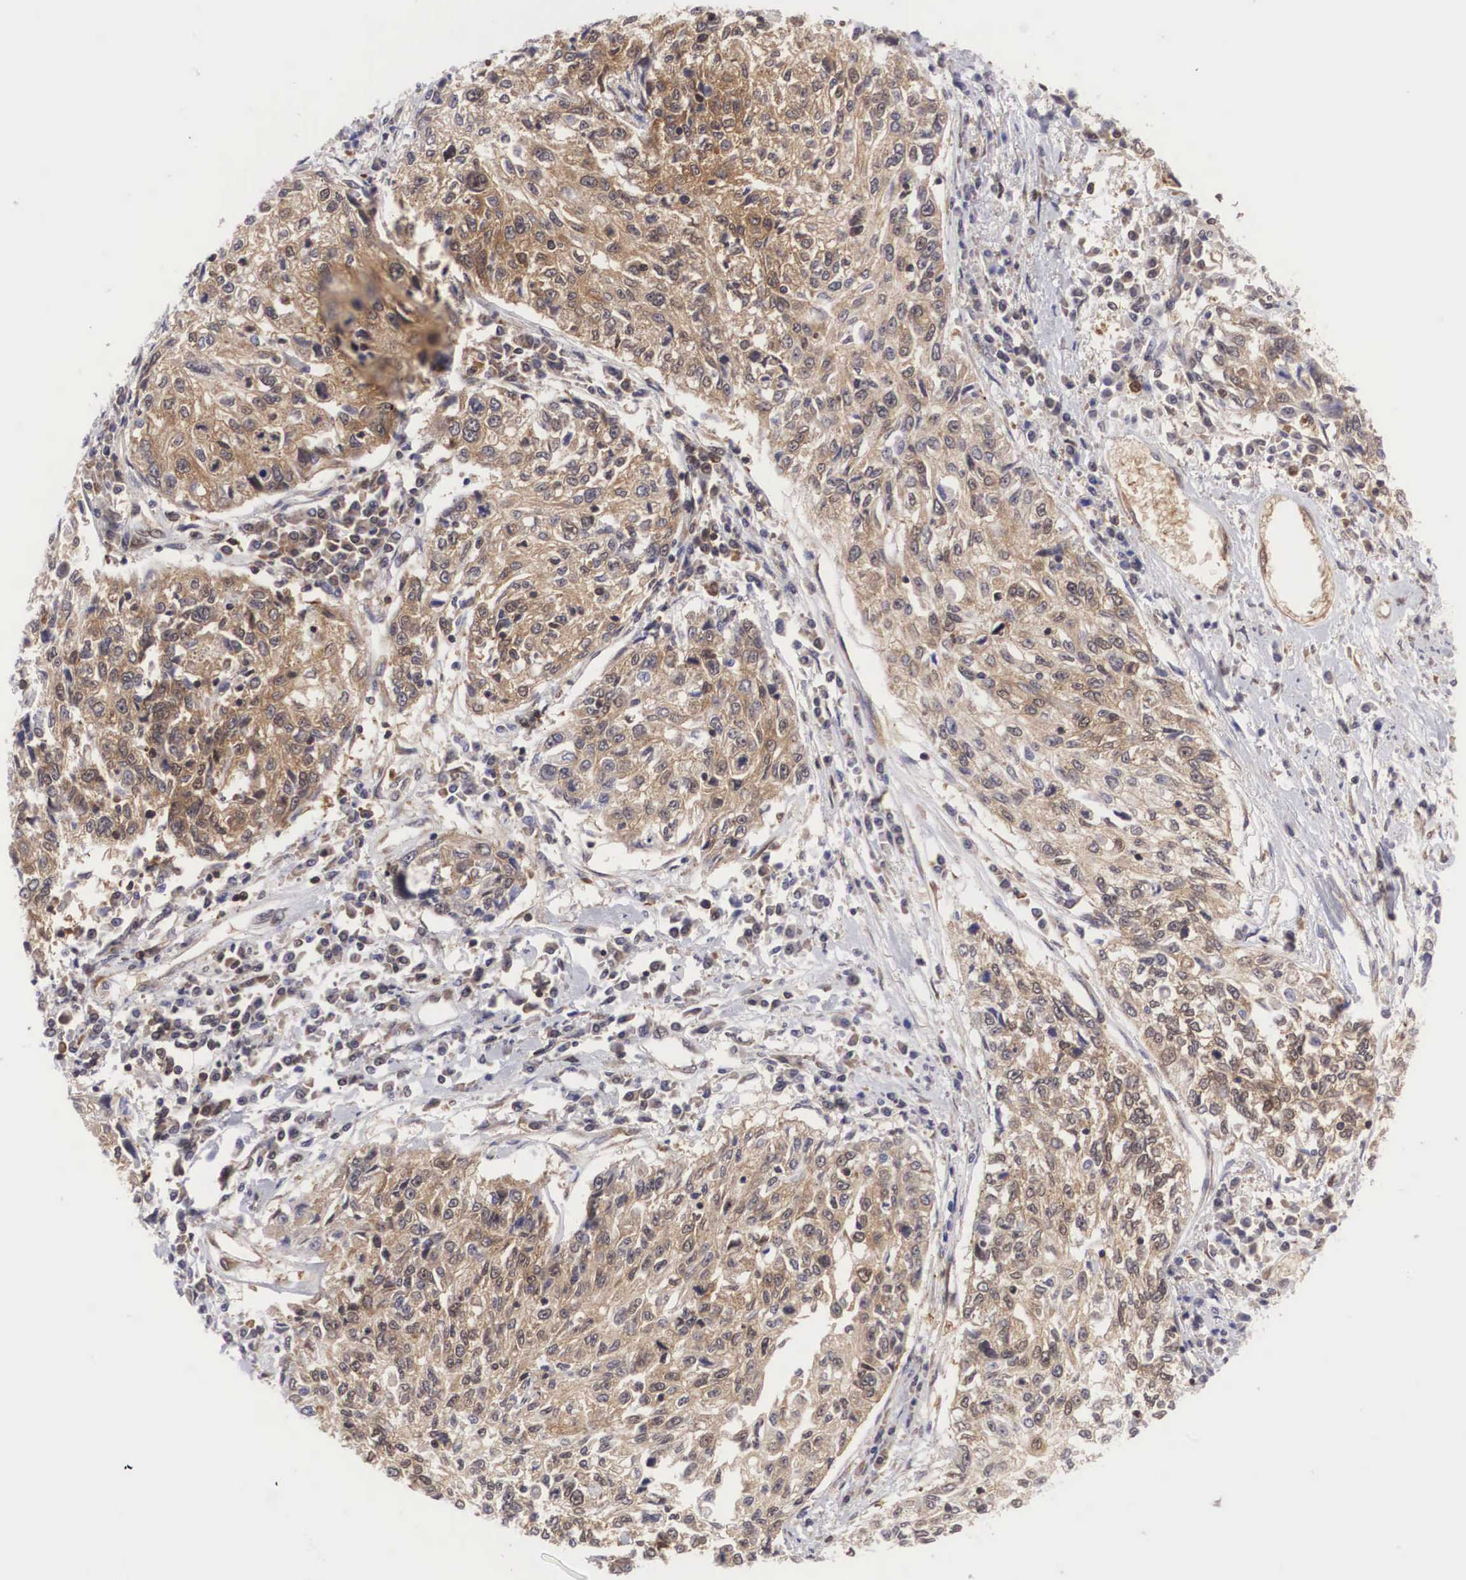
{"staining": {"intensity": "moderate", "quantity": ">75%", "location": "cytoplasmic/membranous"}, "tissue": "cervical cancer", "cell_type": "Tumor cells", "image_type": "cancer", "snomed": [{"axis": "morphology", "description": "Squamous cell carcinoma, NOS"}, {"axis": "topography", "description": "Cervix"}], "caption": "Human squamous cell carcinoma (cervical) stained with a brown dye reveals moderate cytoplasmic/membranous positive expression in approximately >75% of tumor cells.", "gene": "ADSL", "patient": {"sex": "female", "age": 57}}